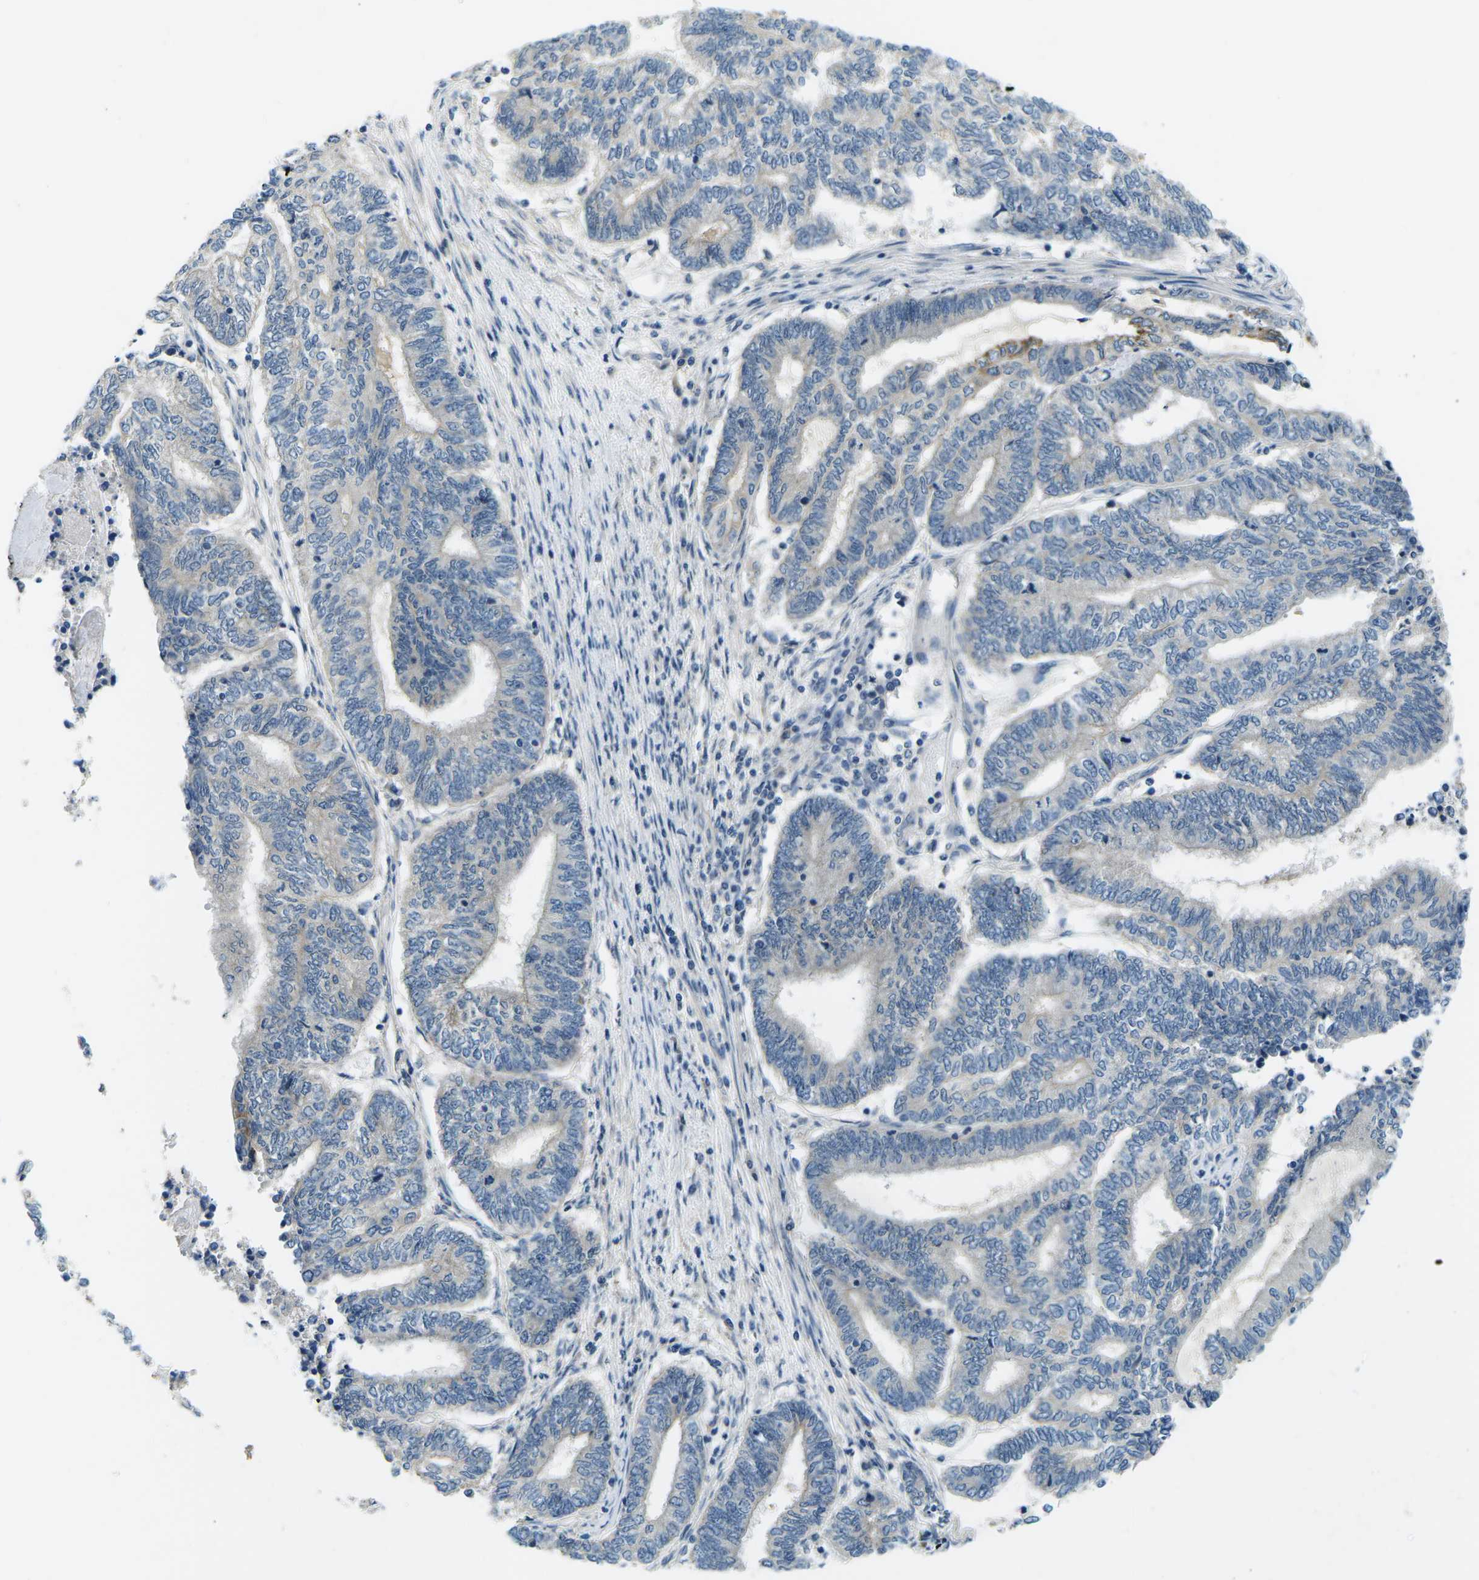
{"staining": {"intensity": "negative", "quantity": "none", "location": "none"}, "tissue": "endometrial cancer", "cell_type": "Tumor cells", "image_type": "cancer", "snomed": [{"axis": "morphology", "description": "Adenocarcinoma, NOS"}, {"axis": "topography", "description": "Uterus"}, {"axis": "topography", "description": "Endometrium"}], "caption": "Photomicrograph shows no protein expression in tumor cells of adenocarcinoma (endometrial) tissue.", "gene": "CTNND1", "patient": {"sex": "female", "age": 70}}